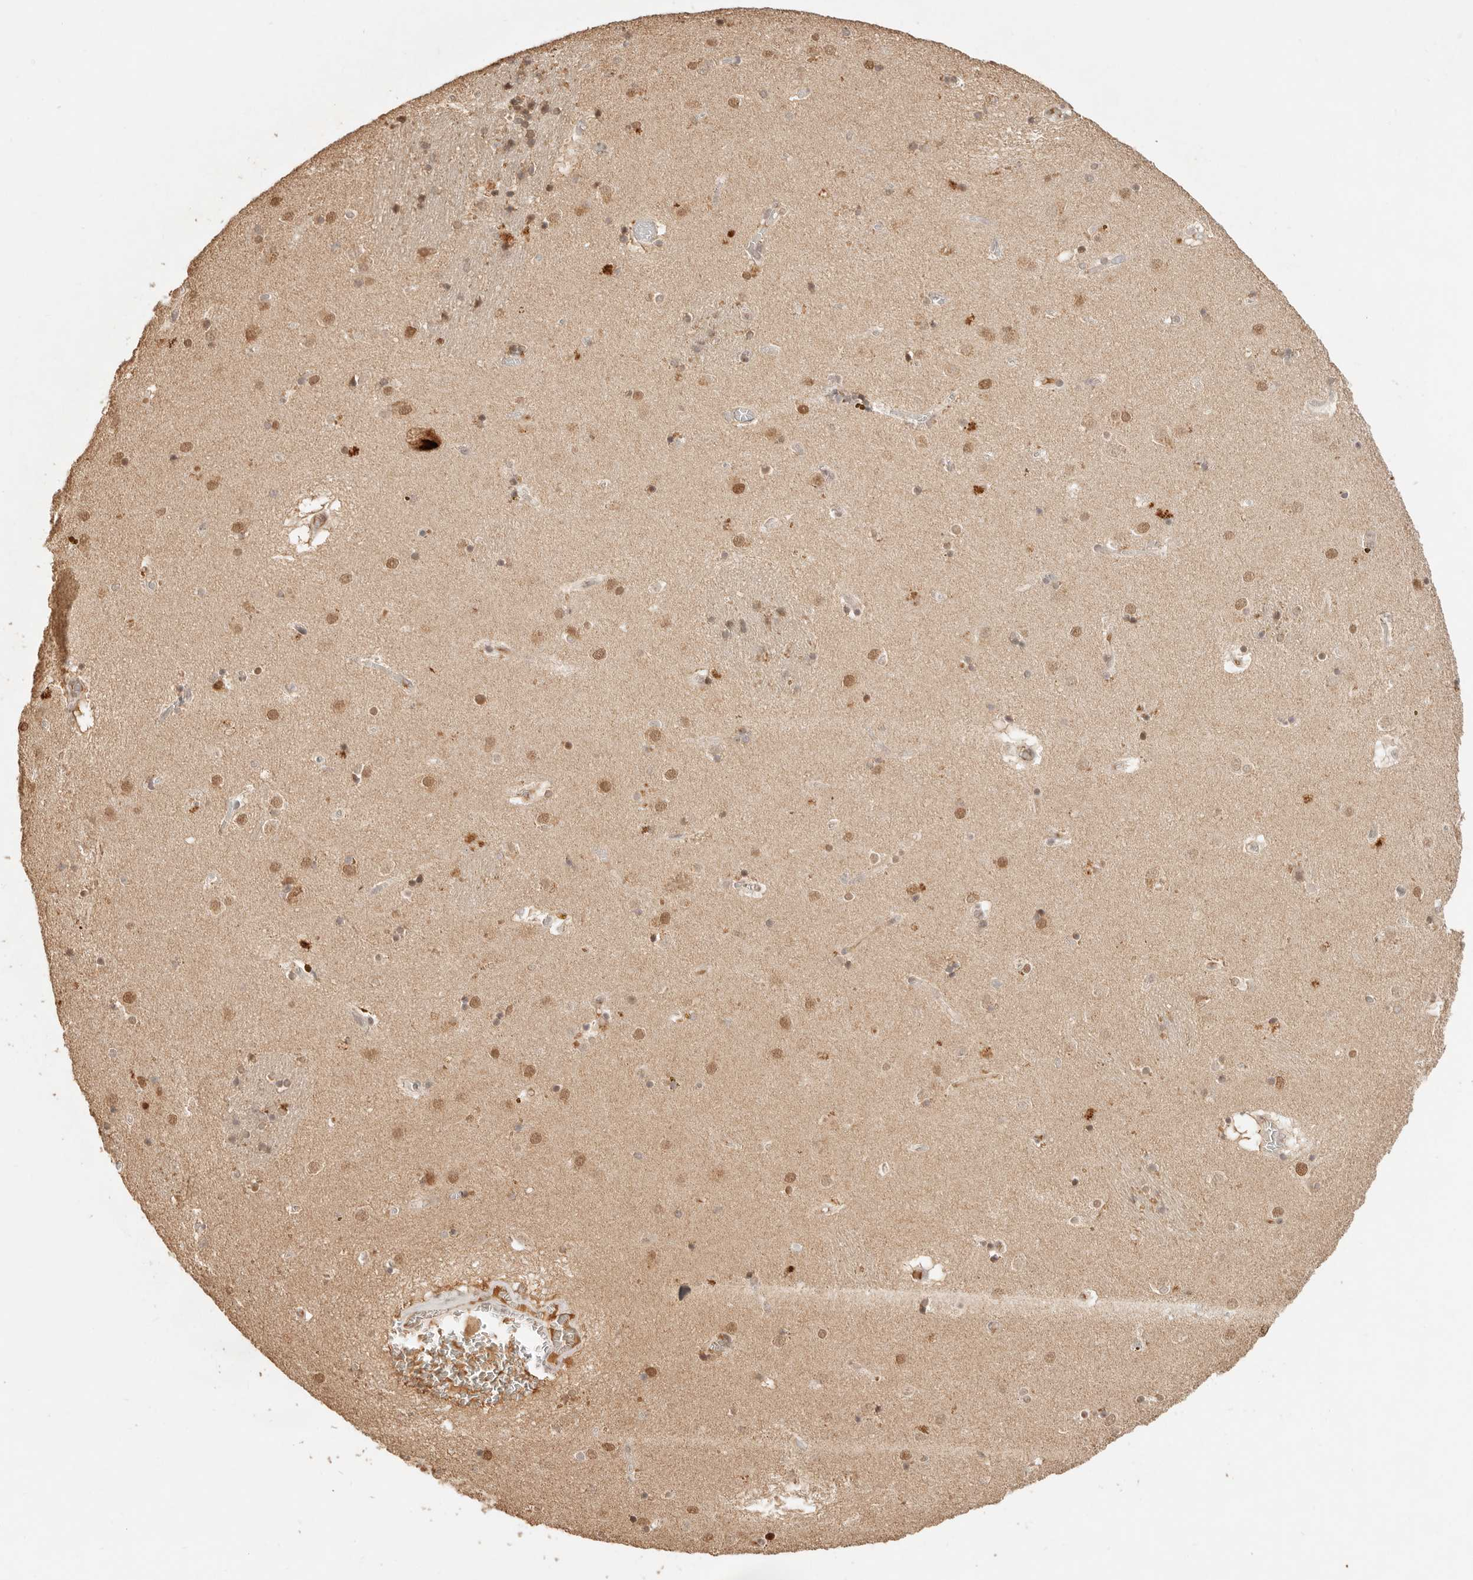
{"staining": {"intensity": "moderate", "quantity": "25%-75%", "location": "nuclear"}, "tissue": "caudate", "cell_type": "Glial cells", "image_type": "normal", "snomed": [{"axis": "morphology", "description": "Normal tissue, NOS"}, {"axis": "topography", "description": "Lateral ventricle wall"}], "caption": "This micrograph demonstrates immunohistochemistry (IHC) staining of unremarkable human caudate, with medium moderate nuclear positivity in approximately 25%-75% of glial cells.", "gene": "NPAS2", "patient": {"sex": "male", "age": 70}}